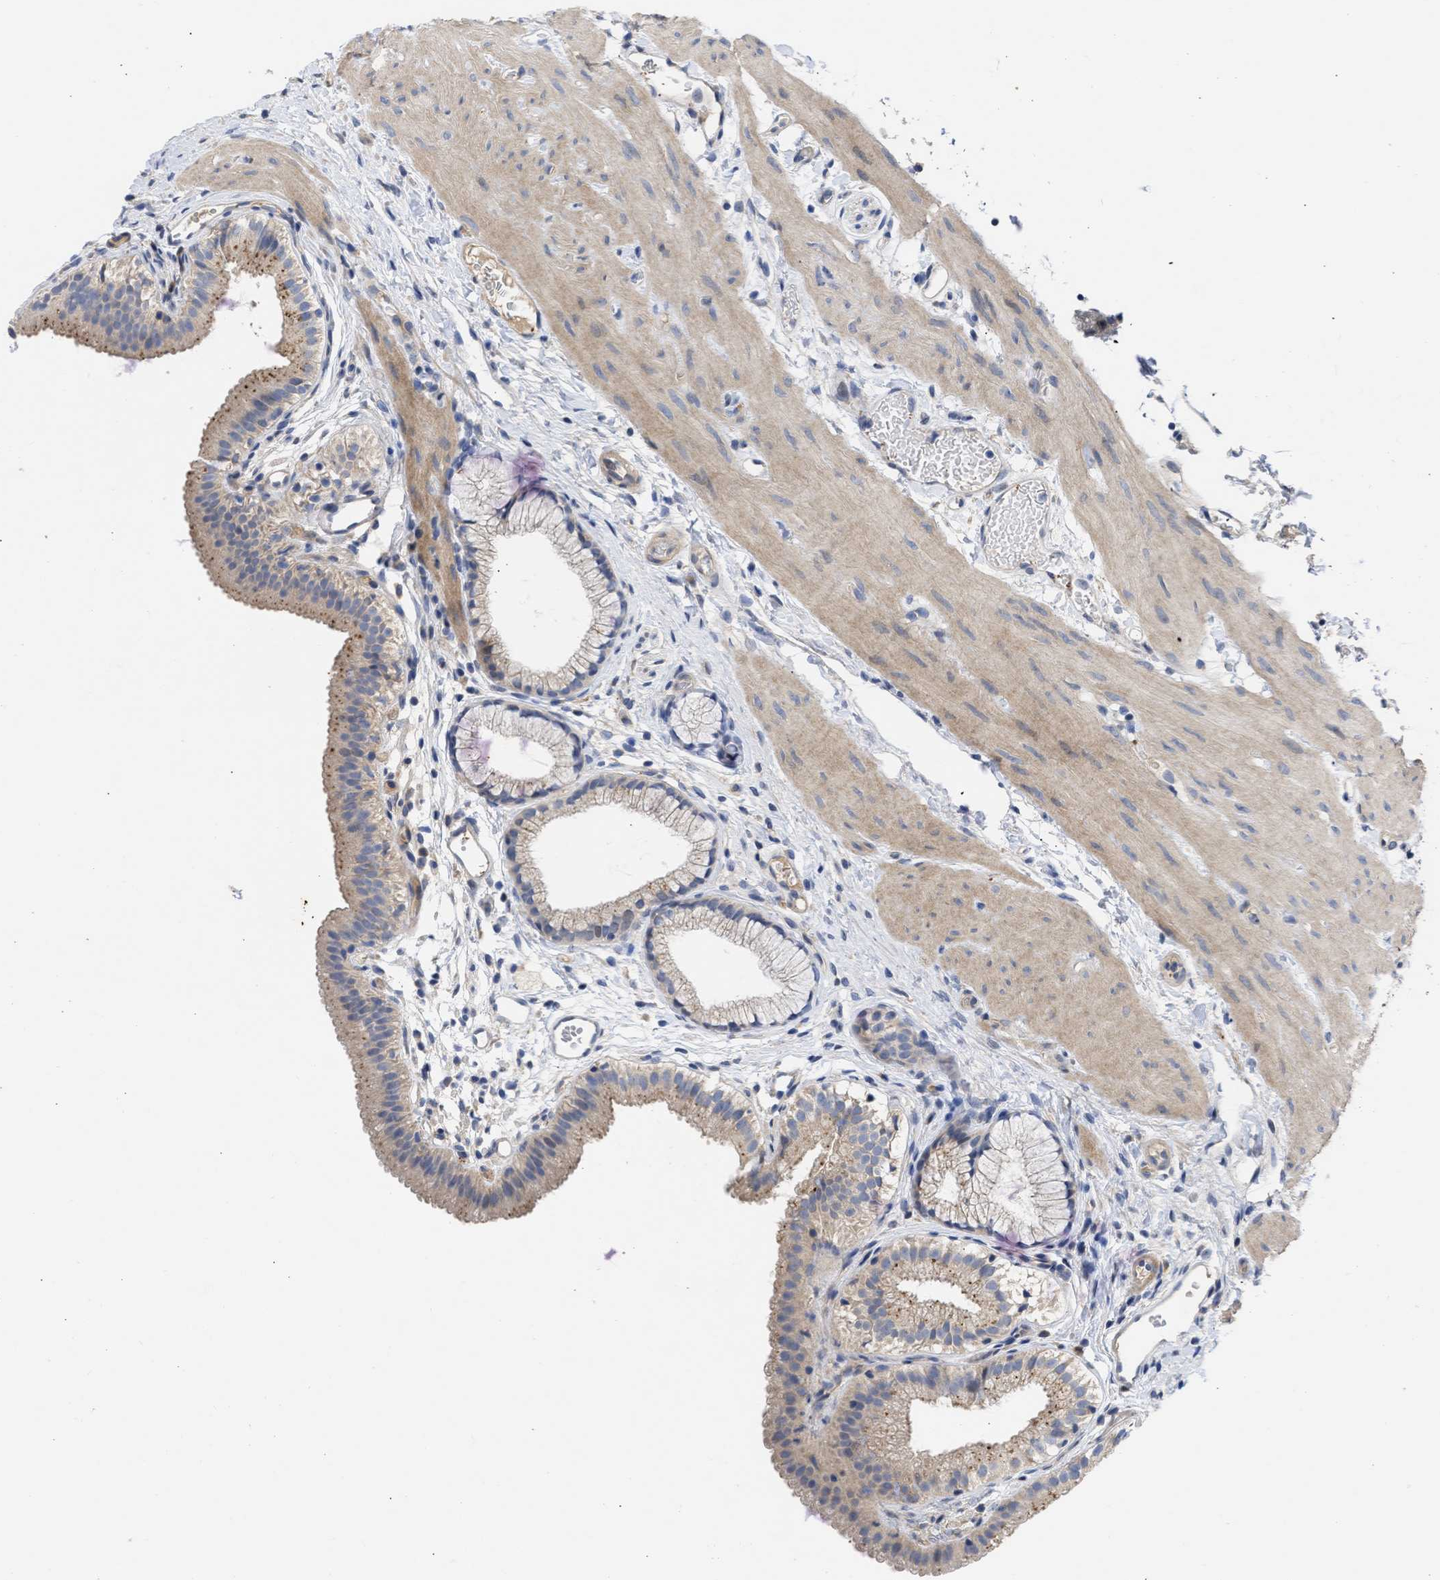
{"staining": {"intensity": "weak", "quantity": "25%-75%", "location": "cytoplasmic/membranous"}, "tissue": "gallbladder", "cell_type": "Glandular cells", "image_type": "normal", "snomed": [{"axis": "morphology", "description": "Normal tissue, NOS"}, {"axis": "topography", "description": "Gallbladder"}], "caption": "An image of human gallbladder stained for a protein exhibits weak cytoplasmic/membranous brown staining in glandular cells.", "gene": "ARHGEF4", "patient": {"sex": "female", "age": 26}}